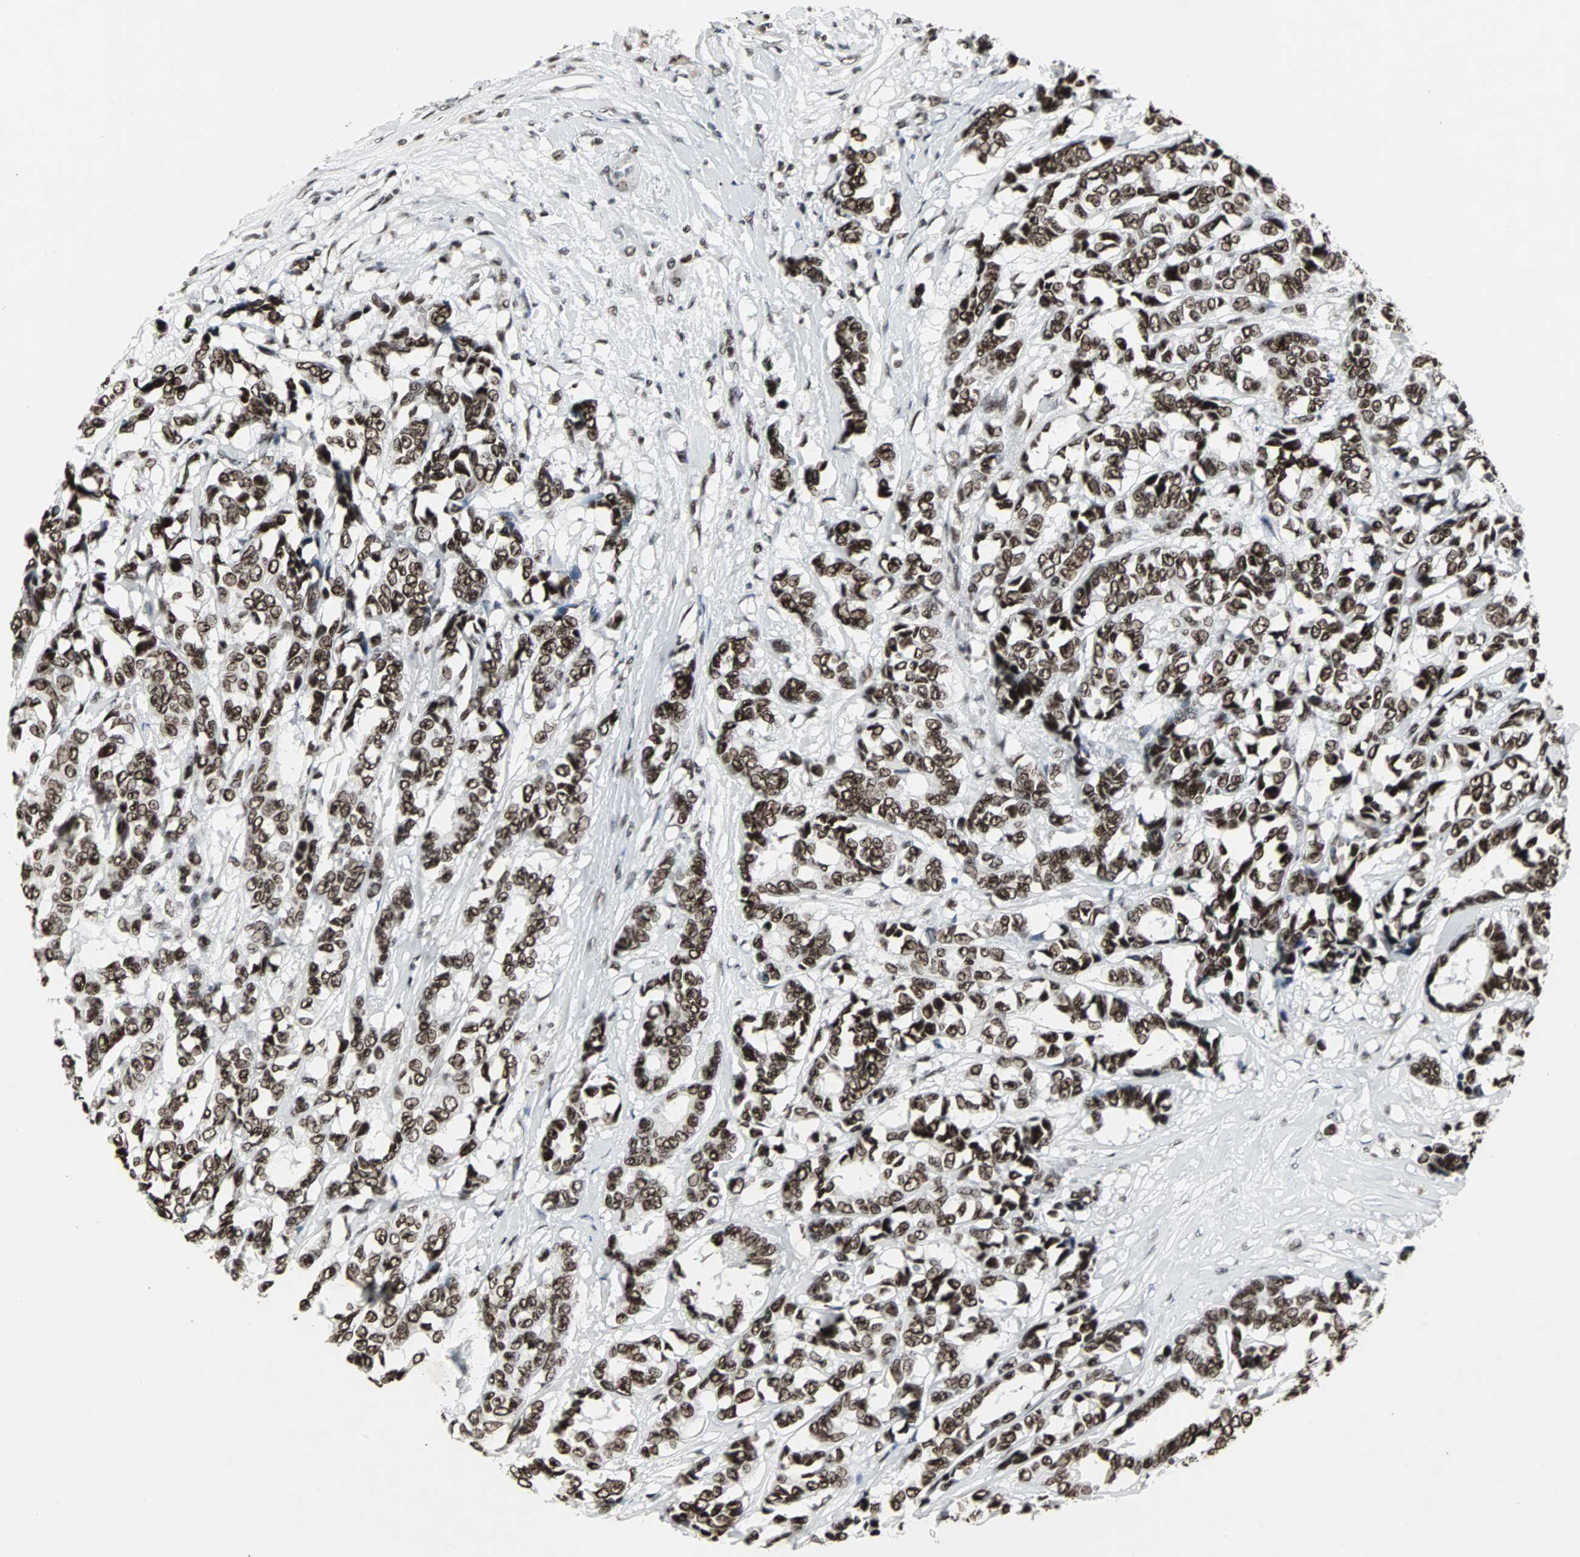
{"staining": {"intensity": "strong", "quantity": ">75%", "location": "nuclear"}, "tissue": "breast cancer", "cell_type": "Tumor cells", "image_type": "cancer", "snomed": [{"axis": "morphology", "description": "Duct carcinoma"}, {"axis": "topography", "description": "Breast"}], "caption": "An image of invasive ductal carcinoma (breast) stained for a protein displays strong nuclear brown staining in tumor cells. Nuclei are stained in blue.", "gene": "PNKP", "patient": {"sex": "female", "age": 87}}